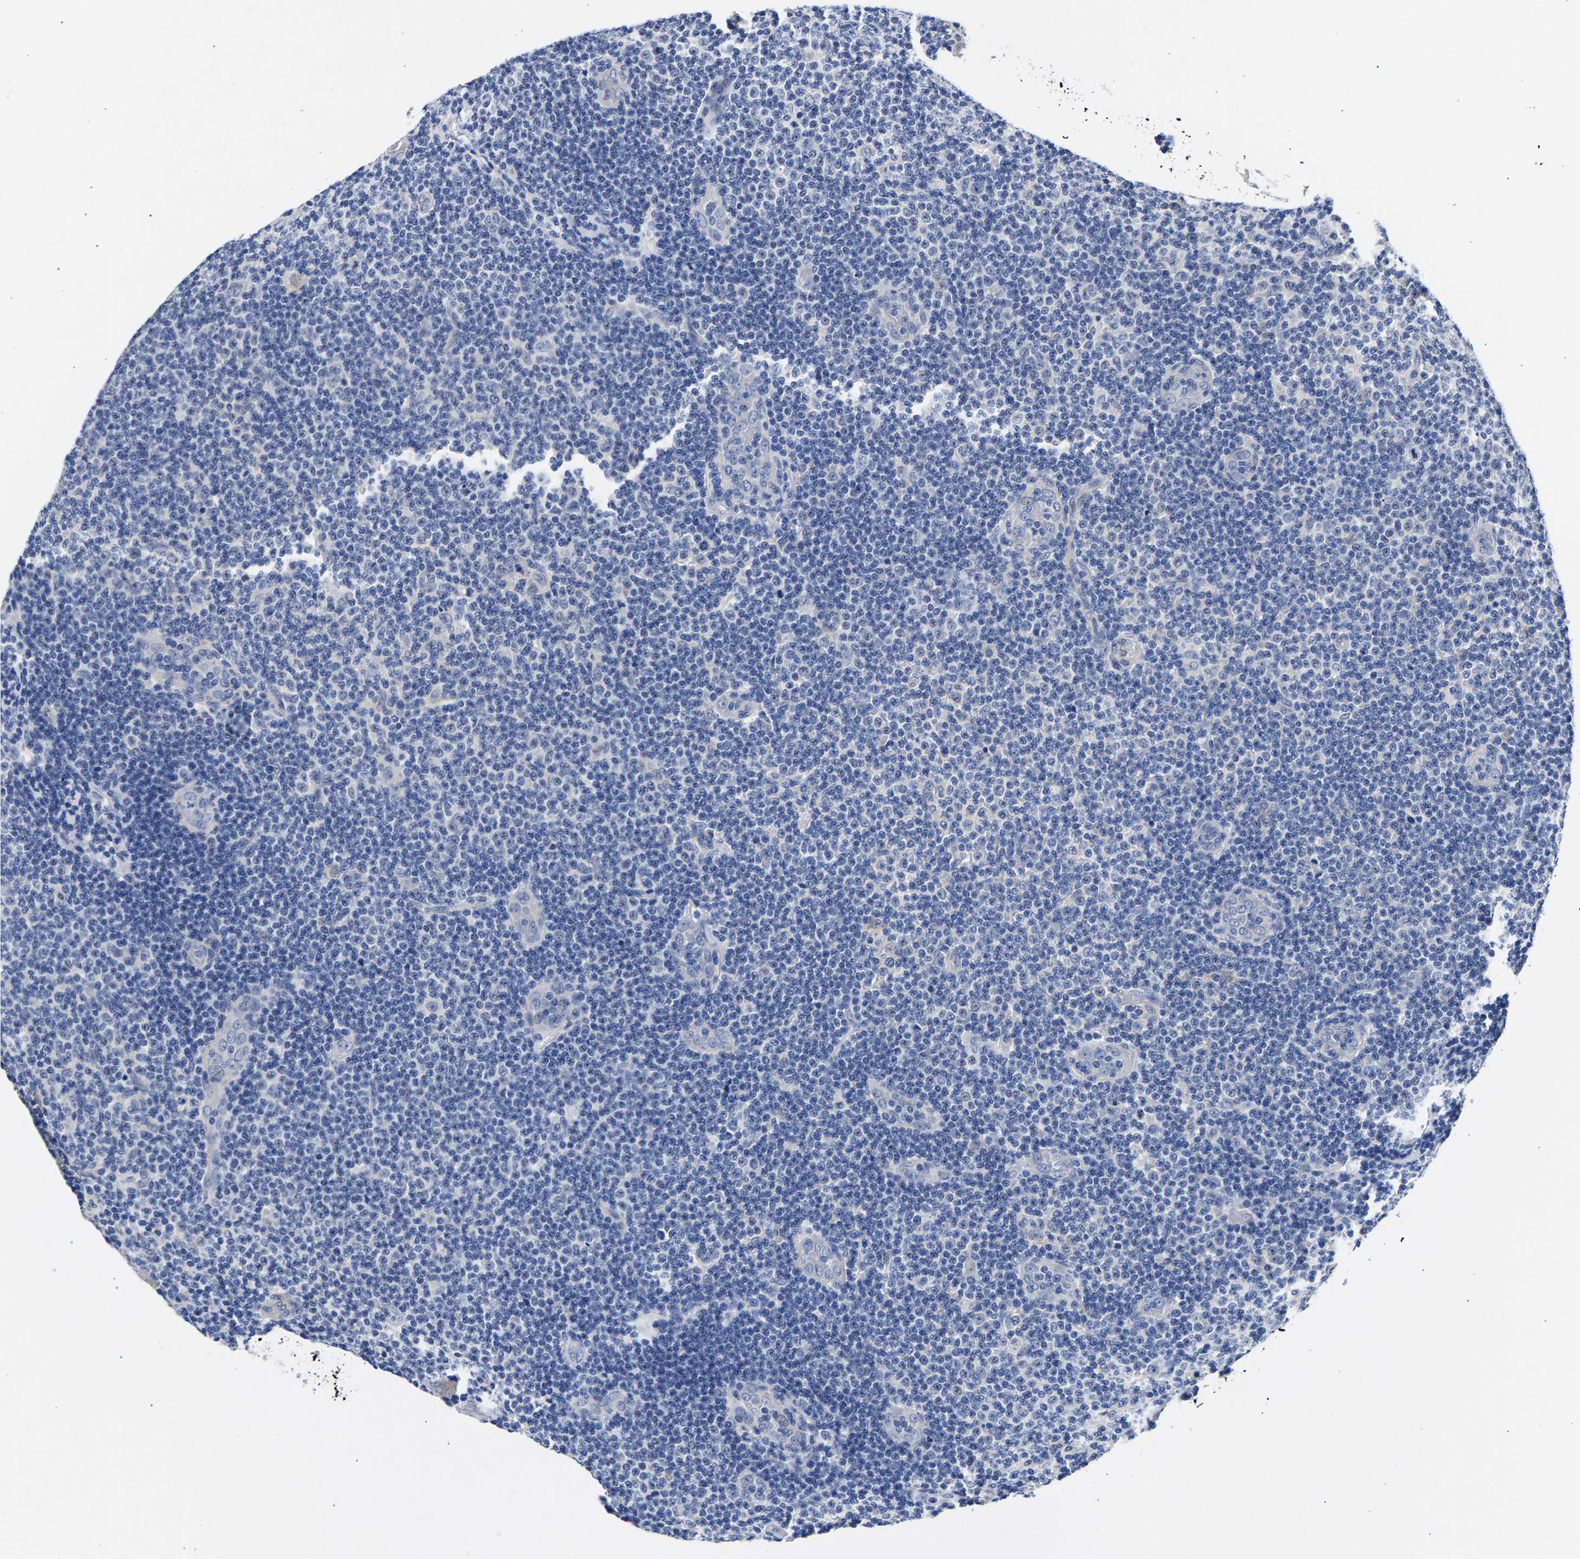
{"staining": {"intensity": "negative", "quantity": "none", "location": "none"}, "tissue": "lymphoma", "cell_type": "Tumor cells", "image_type": "cancer", "snomed": [{"axis": "morphology", "description": "Malignant lymphoma, non-Hodgkin's type, Low grade"}, {"axis": "topography", "description": "Lymph node"}], "caption": "Micrograph shows no protein positivity in tumor cells of low-grade malignant lymphoma, non-Hodgkin's type tissue.", "gene": "CCDC6", "patient": {"sex": "male", "age": 83}}